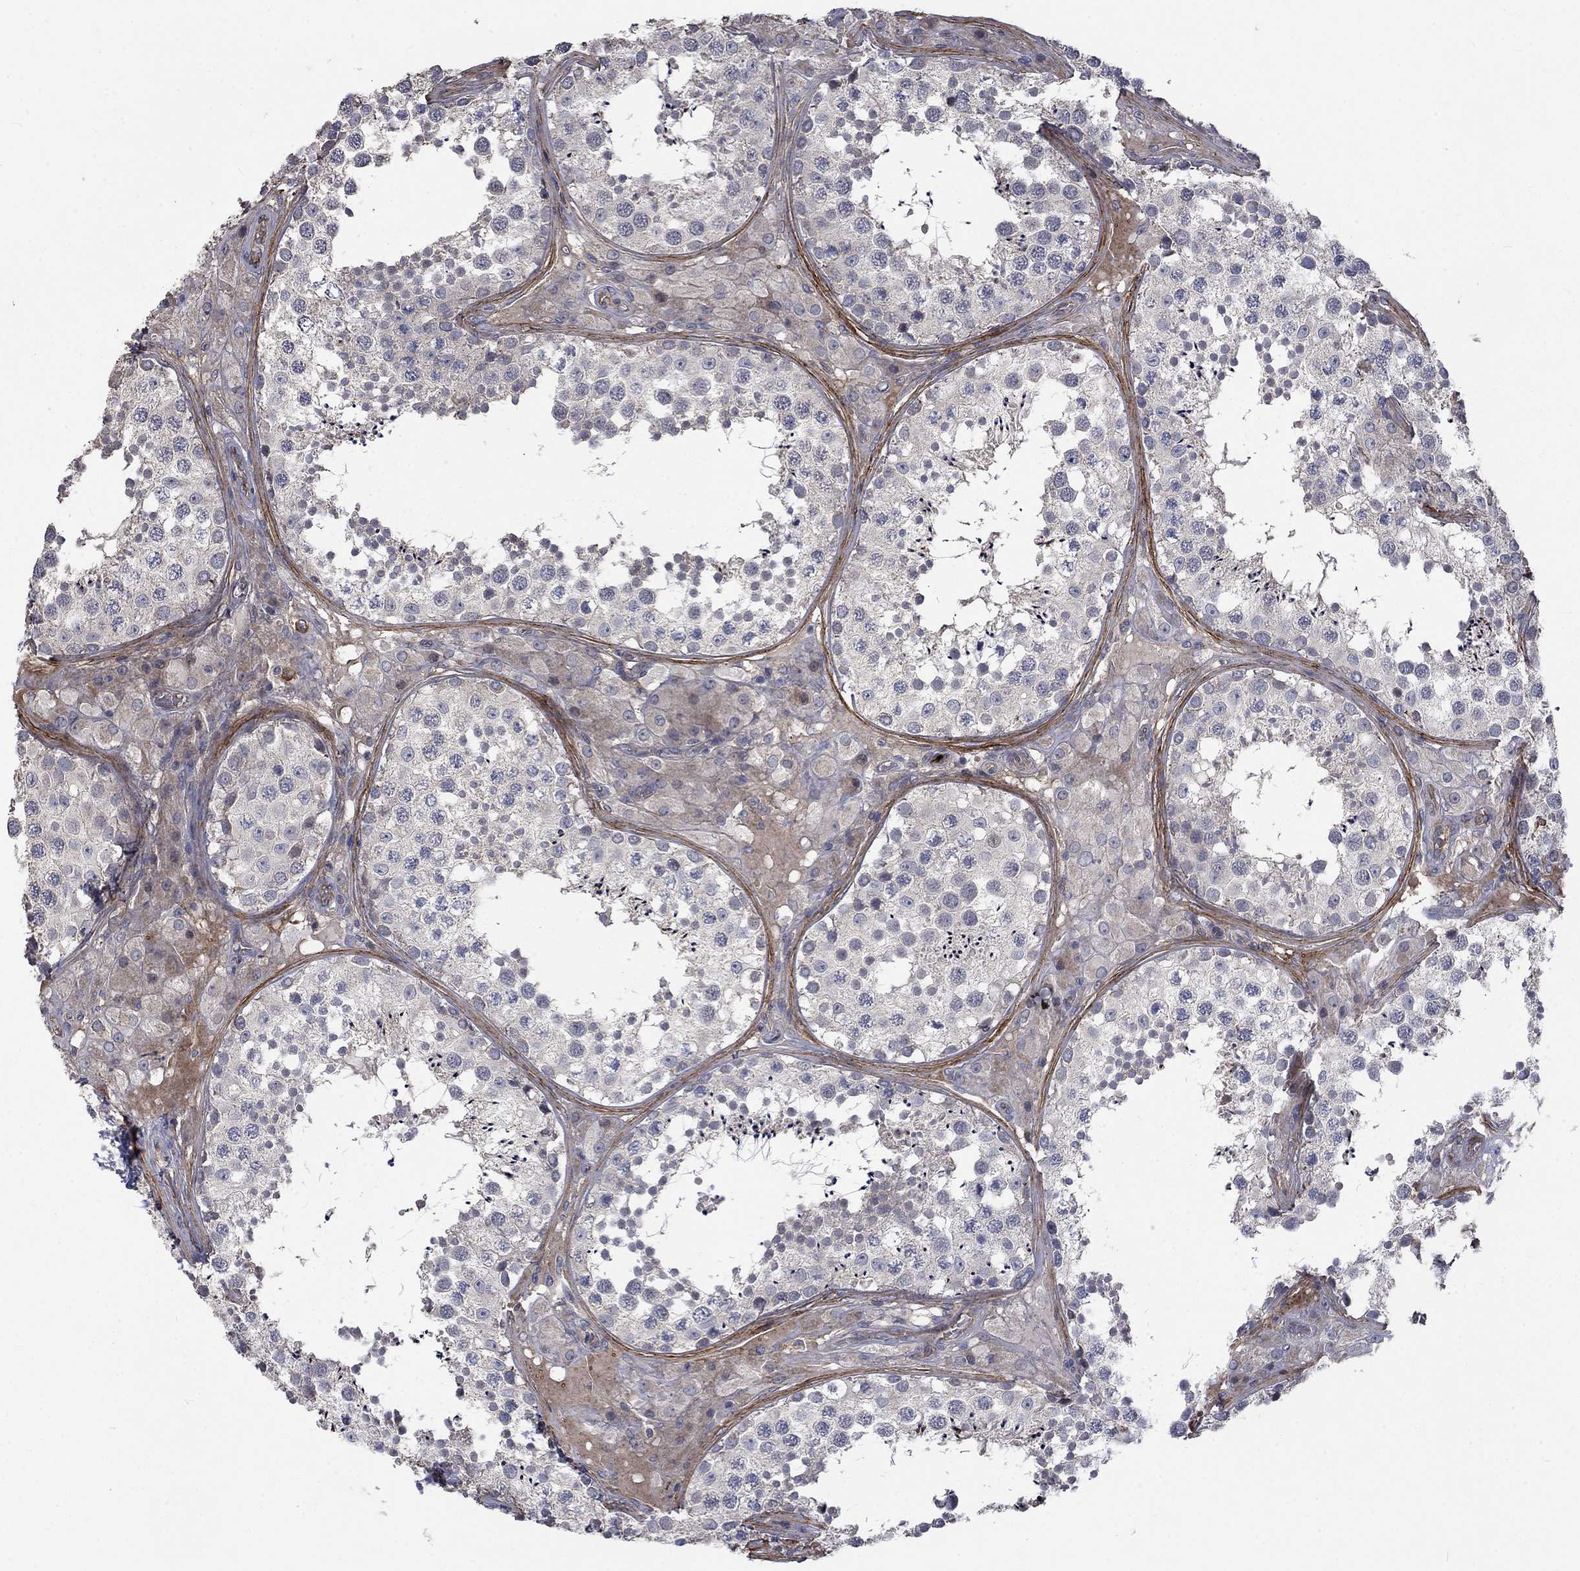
{"staining": {"intensity": "negative", "quantity": "none", "location": "none"}, "tissue": "testis", "cell_type": "Cells in seminiferous ducts", "image_type": "normal", "snomed": [{"axis": "morphology", "description": "Normal tissue, NOS"}, {"axis": "topography", "description": "Testis"}], "caption": "Immunohistochemistry of normal human testis reveals no expression in cells in seminiferous ducts. (DAB (3,3'-diaminobenzidine) immunohistochemistry, high magnification).", "gene": "VCAN", "patient": {"sex": "male", "age": 34}}